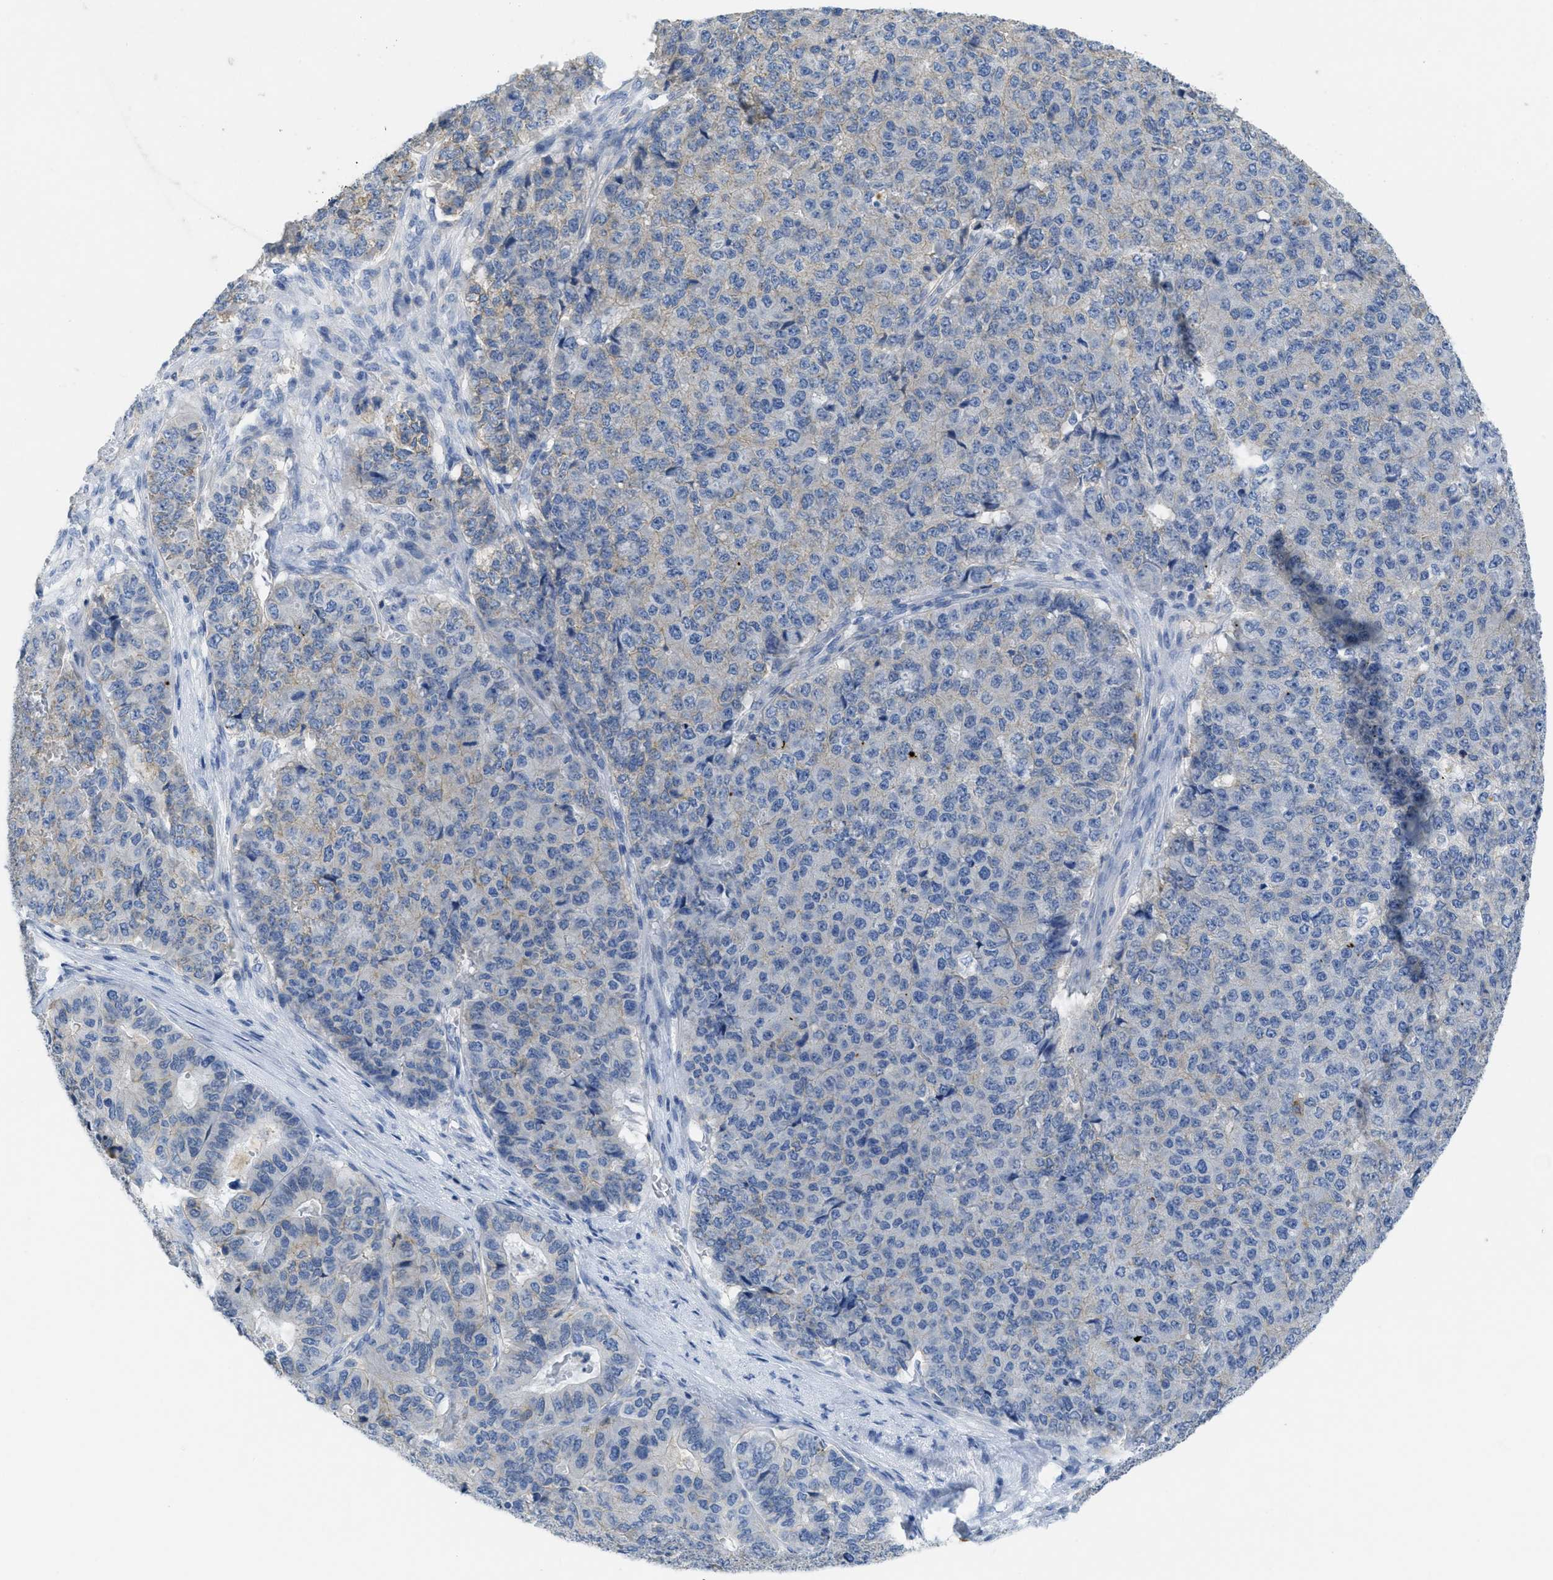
{"staining": {"intensity": "weak", "quantity": "25%-75%", "location": "cytoplasmic/membranous"}, "tissue": "pancreatic cancer", "cell_type": "Tumor cells", "image_type": "cancer", "snomed": [{"axis": "morphology", "description": "Adenocarcinoma, NOS"}, {"axis": "topography", "description": "Pancreas"}], "caption": "Immunohistochemical staining of pancreatic cancer (adenocarcinoma) displays low levels of weak cytoplasmic/membranous staining in approximately 25%-75% of tumor cells. (brown staining indicates protein expression, while blue staining denotes nuclei).", "gene": "CNNM4", "patient": {"sex": "male", "age": 50}}